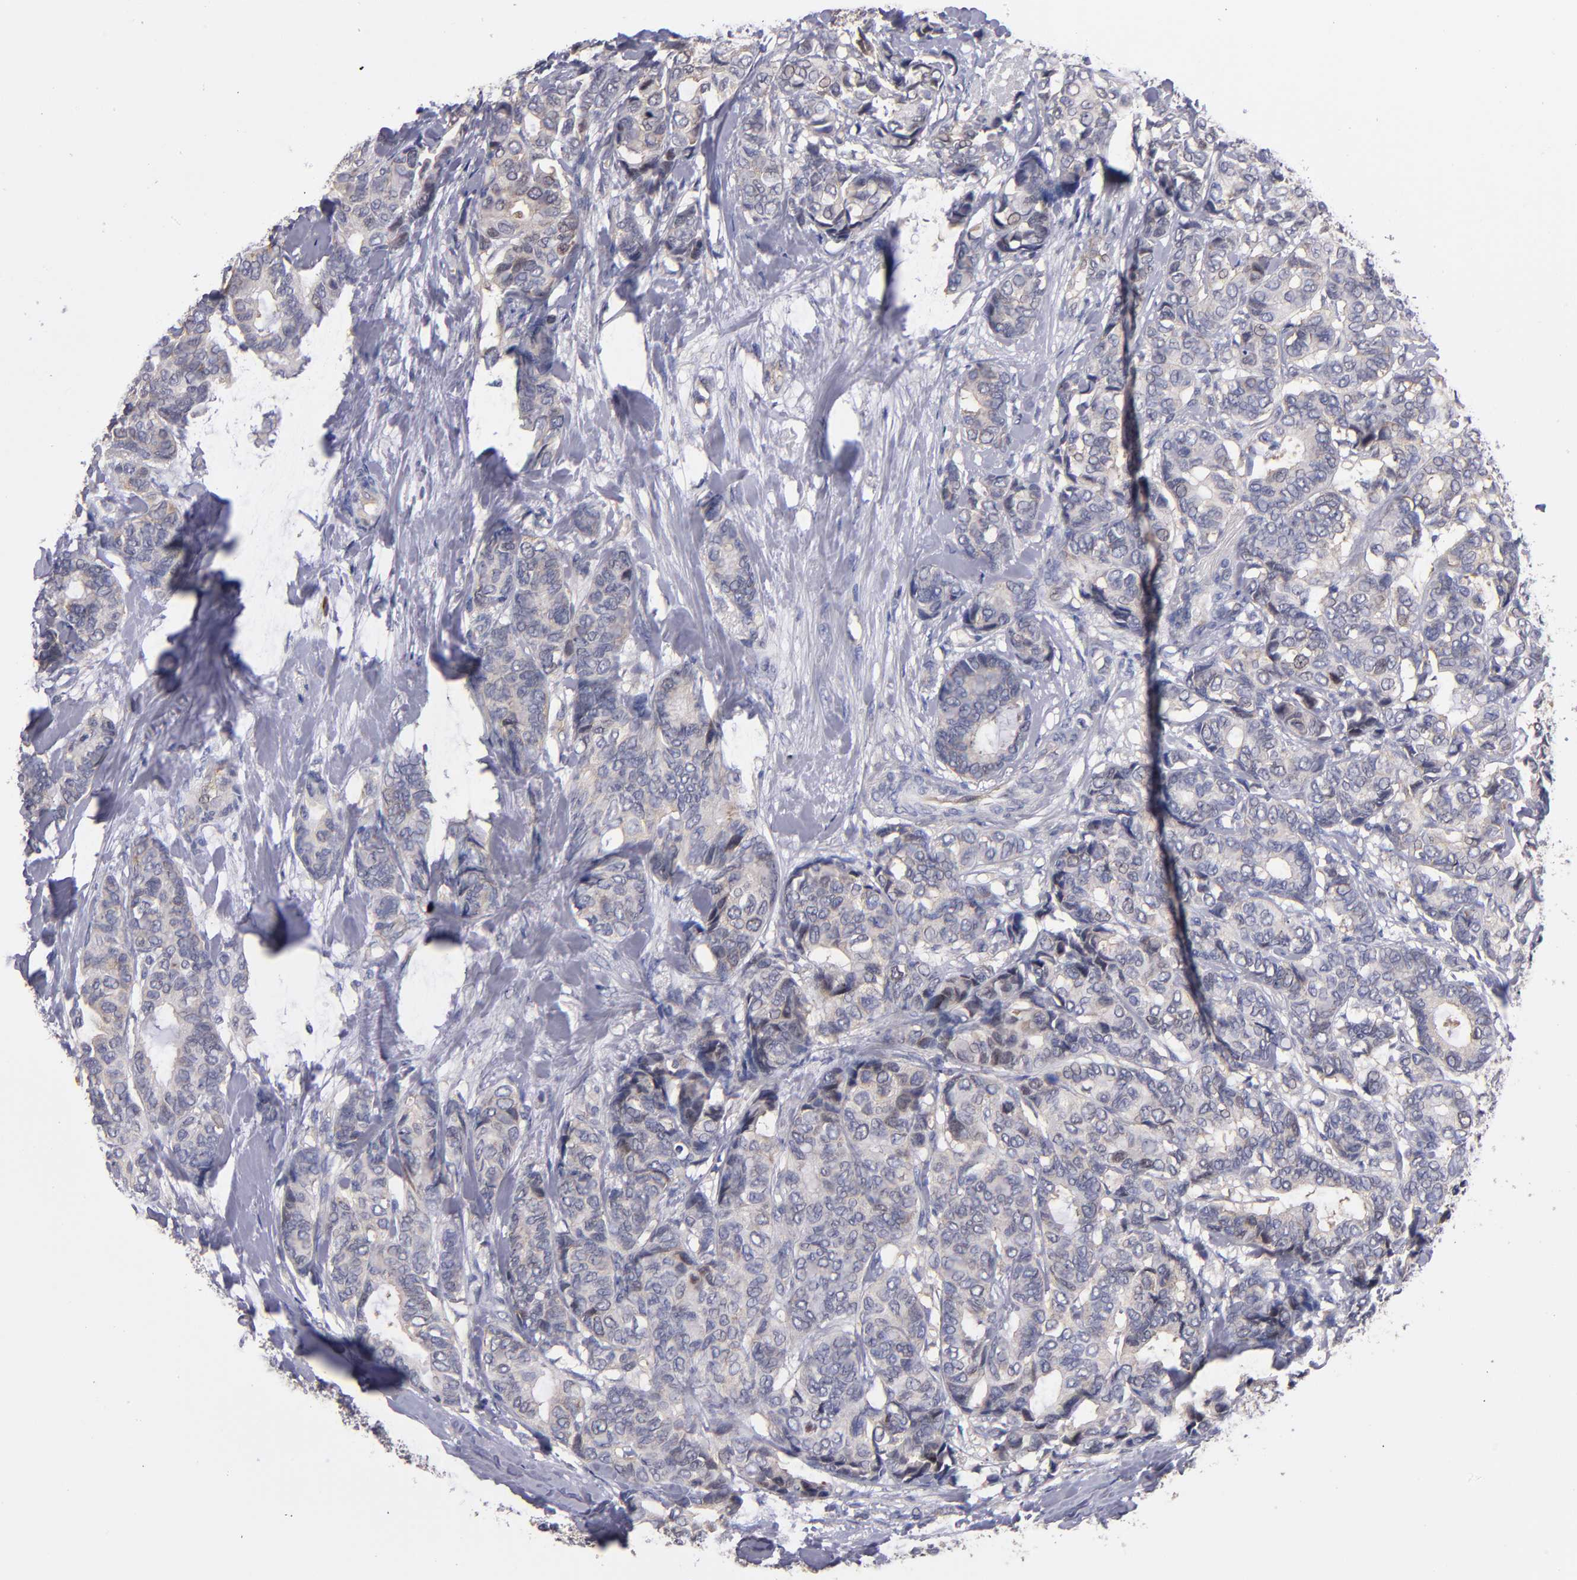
{"staining": {"intensity": "weak", "quantity": ">75%", "location": "cytoplasmic/membranous"}, "tissue": "breast cancer", "cell_type": "Tumor cells", "image_type": "cancer", "snomed": [{"axis": "morphology", "description": "Duct carcinoma"}, {"axis": "topography", "description": "Breast"}], "caption": "Breast cancer (intraductal carcinoma) stained with DAB immunohistochemistry (IHC) demonstrates low levels of weak cytoplasmic/membranous expression in approximately >75% of tumor cells.", "gene": "EIF3L", "patient": {"sex": "female", "age": 87}}